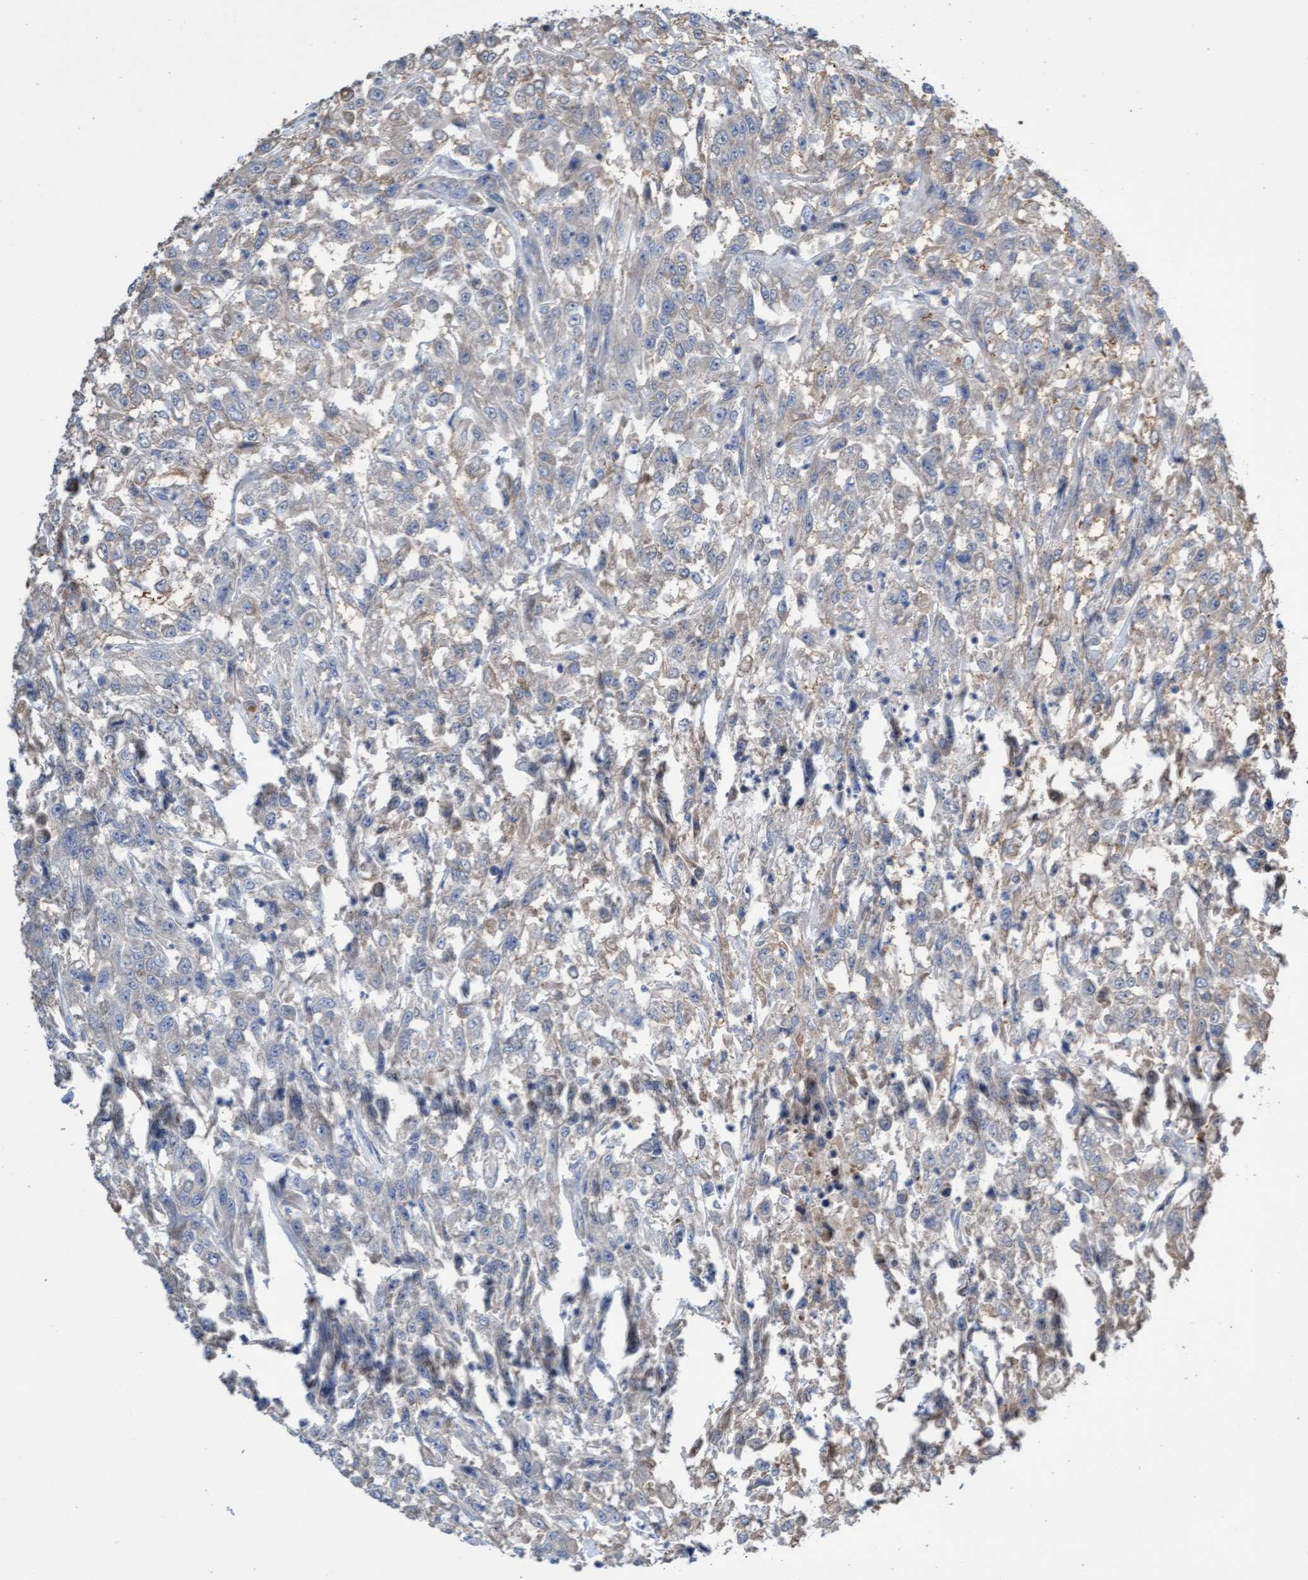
{"staining": {"intensity": "negative", "quantity": "none", "location": "none"}, "tissue": "urothelial cancer", "cell_type": "Tumor cells", "image_type": "cancer", "snomed": [{"axis": "morphology", "description": "Urothelial carcinoma, High grade"}, {"axis": "topography", "description": "Urinary bladder"}], "caption": "A micrograph of urothelial carcinoma (high-grade) stained for a protein reveals no brown staining in tumor cells.", "gene": "ITFG1", "patient": {"sex": "male", "age": 46}}